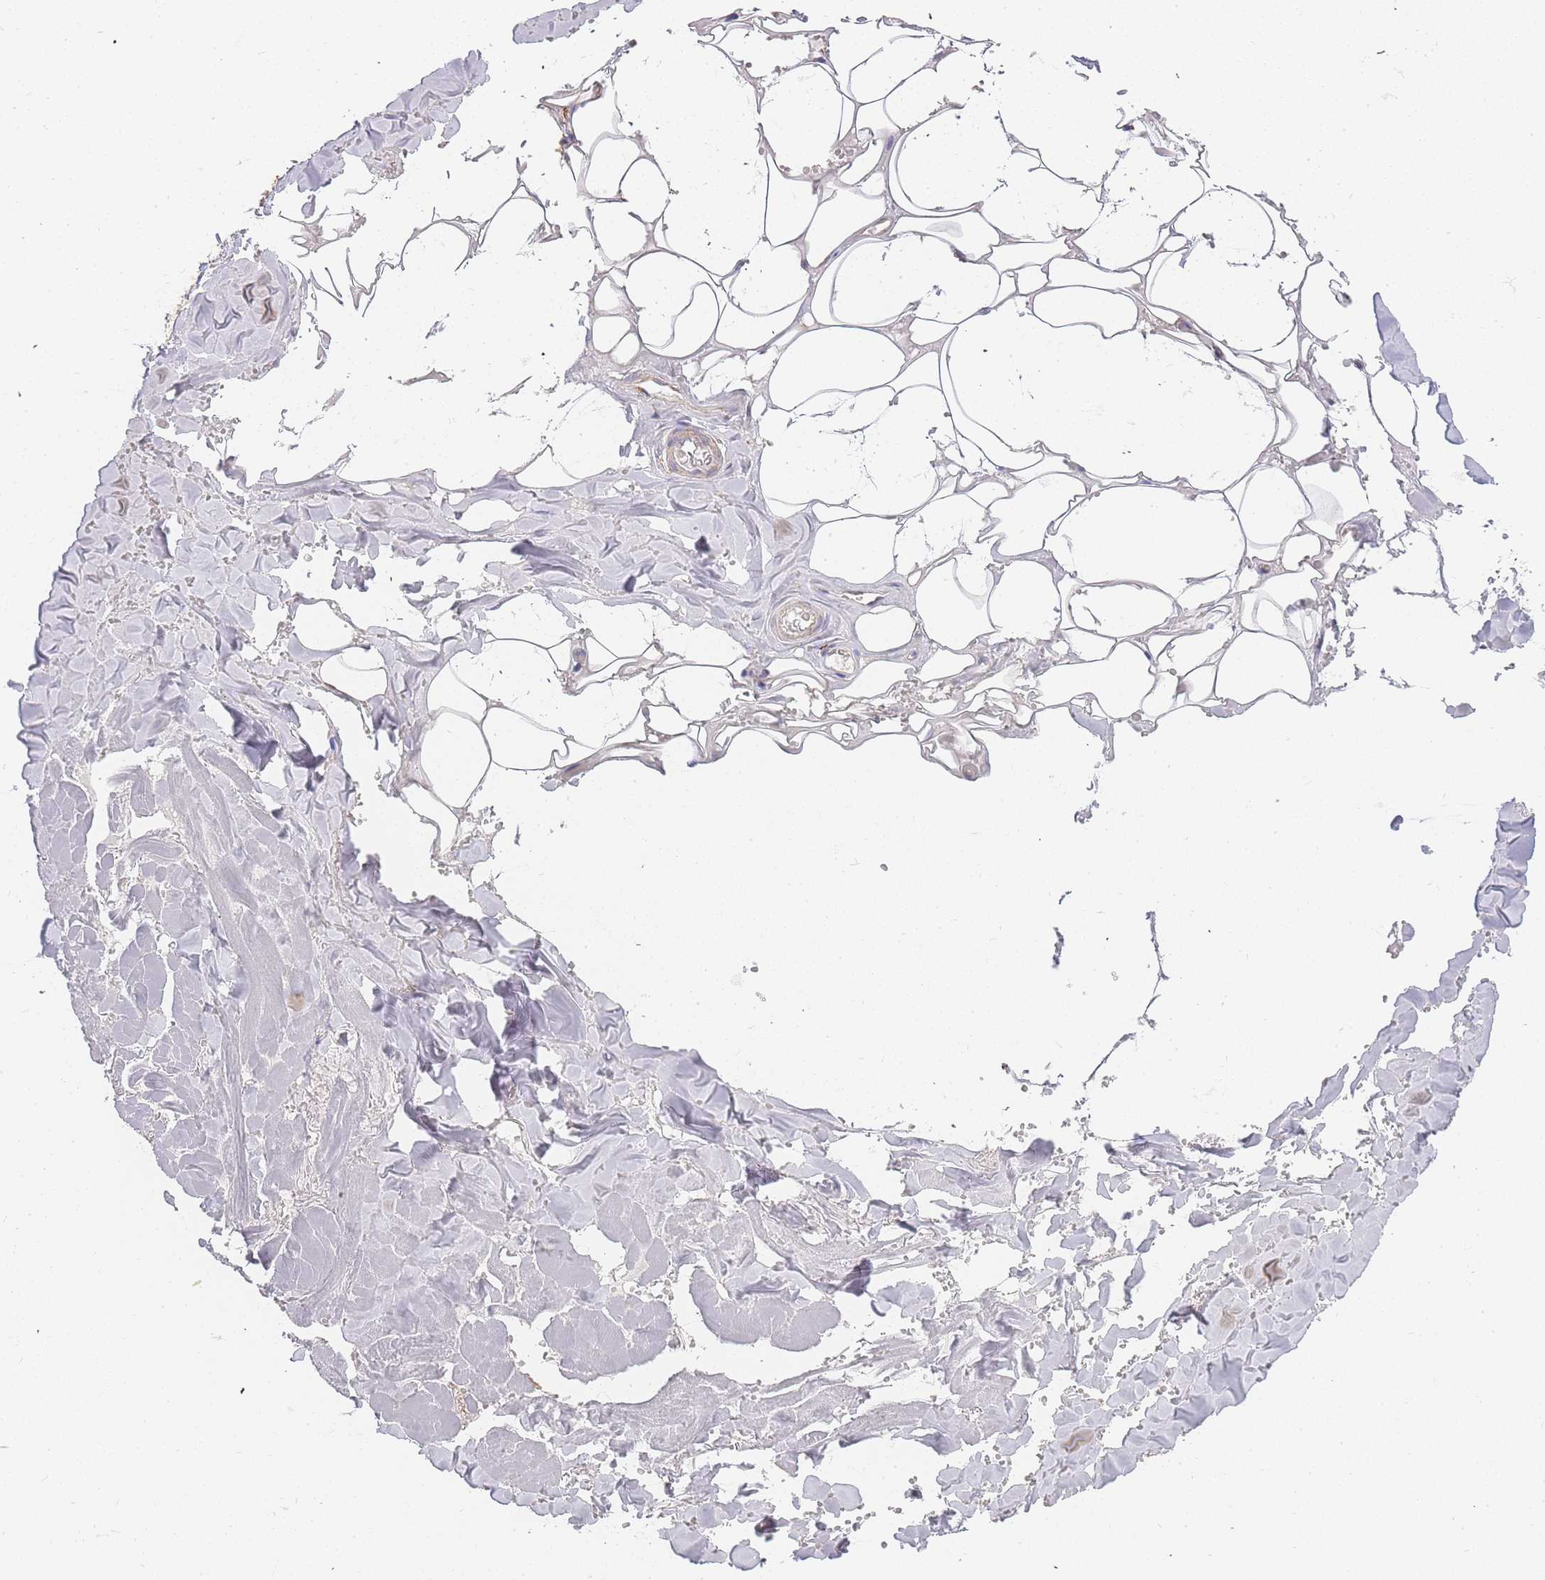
{"staining": {"intensity": "moderate", "quantity": "<25%", "location": "cytoplasmic/membranous"}, "tissue": "adipose tissue", "cell_type": "Adipocytes", "image_type": "normal", "snomed": [{"axis": "morphology", "description": "Normal tissue, NOS"}, {"axis": "topography", "description": "Salivary gland"}, {"axis": "topography", "description": "Peripheral nerve tissue"}], "caption": "IHC of normal adipose tissue reveals low levels of moderate cytoplasmic/membranous expression in about <25% of adipocytes. Immunohistochemistry (ihc) stains the protein of interest in brown and the nuclei are stained blue.", "gene": "ADCY9", "patient": {"sex": "male", "age": 38}}